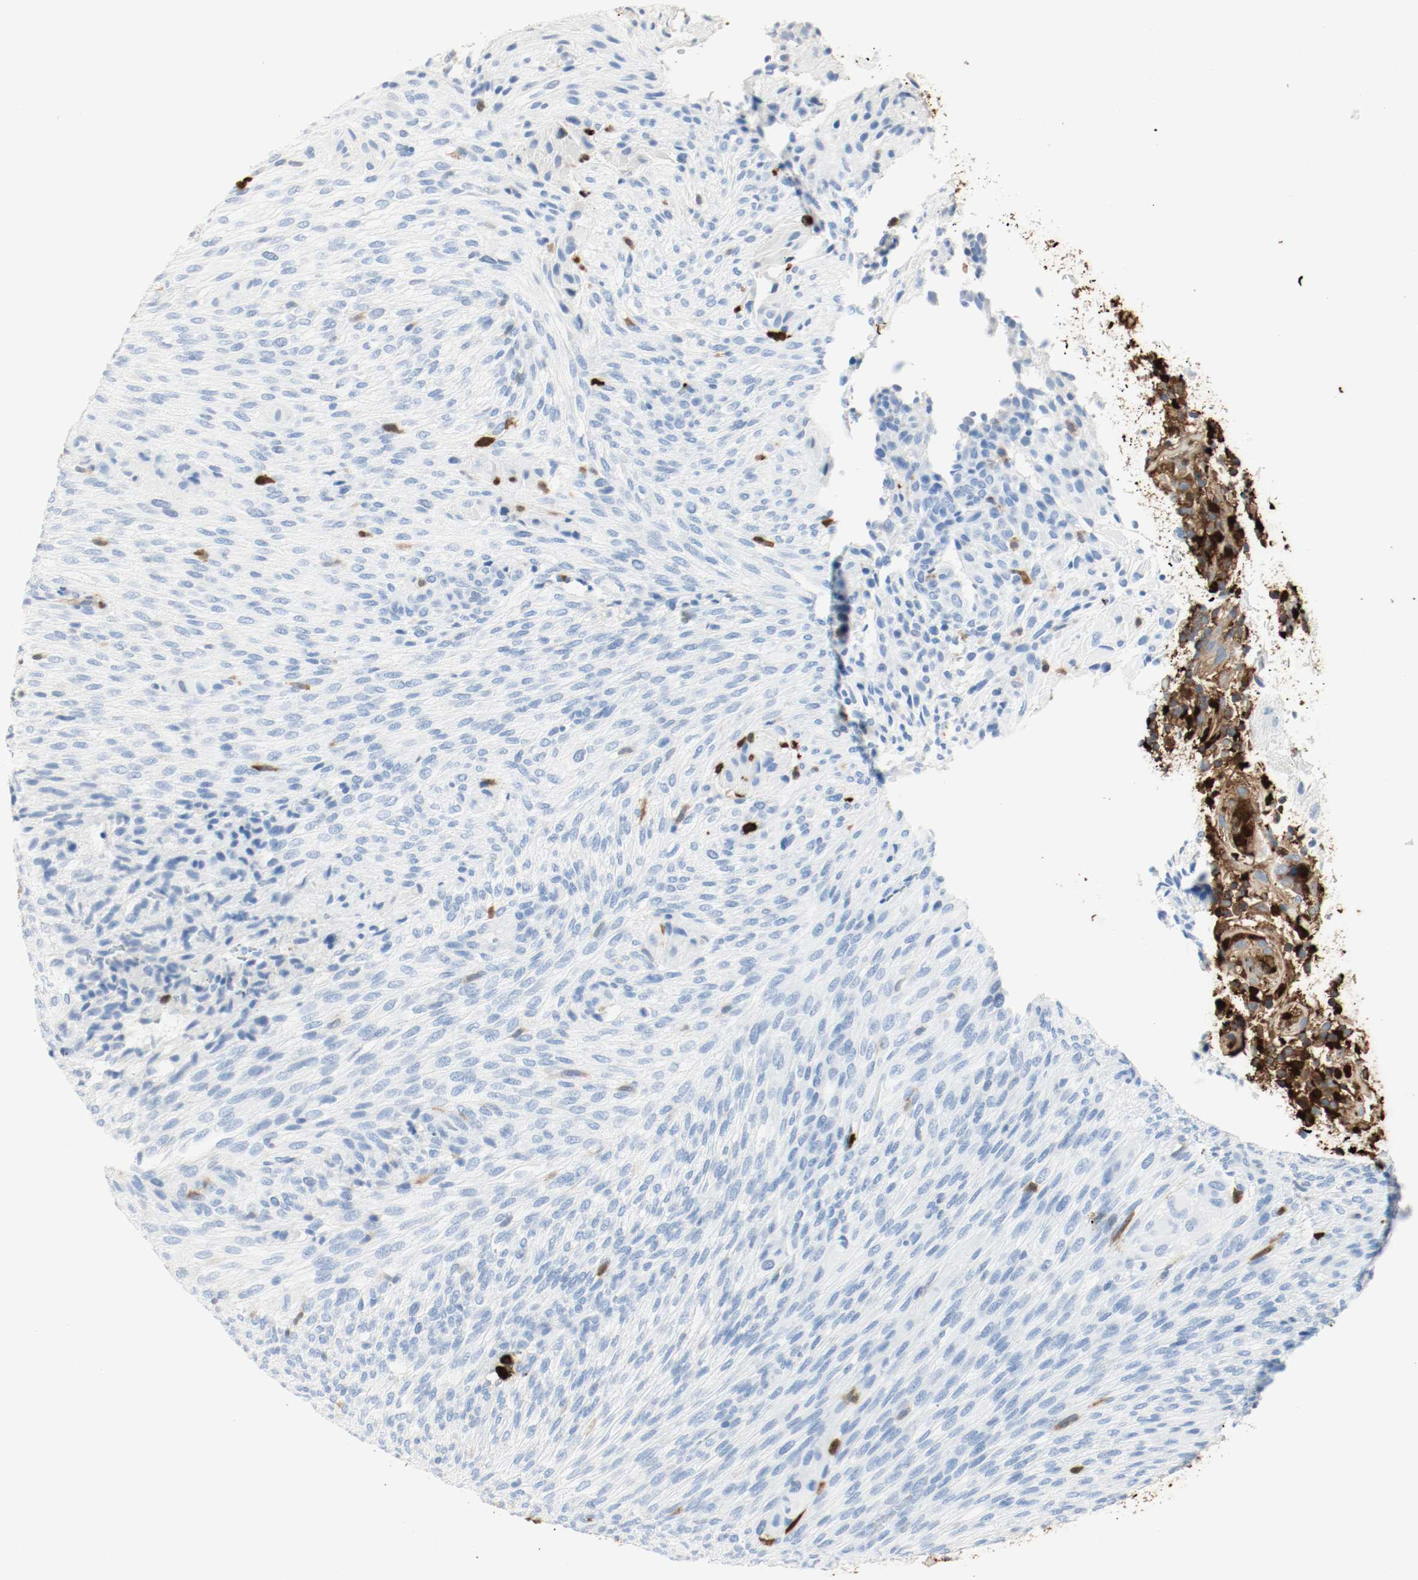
{"staining": {"intensity": "negative", "quantity": "none", "location": "none"}, "tissue": "glioma", "cell_type": "Tumor cells", "image_type": "cancer", "snomed": [{"axis": "morphology", "description": "Glioma, malignant, High grade"}, {"axis": "topography", "description": "Cerebral cortex"}], "caption": "An image of high-grade glioma (malignant) stained for a protein reveals no brown staining in tumor cells.", "gene": "S100A9", "patient": {"sex": "female", "age": 55}}